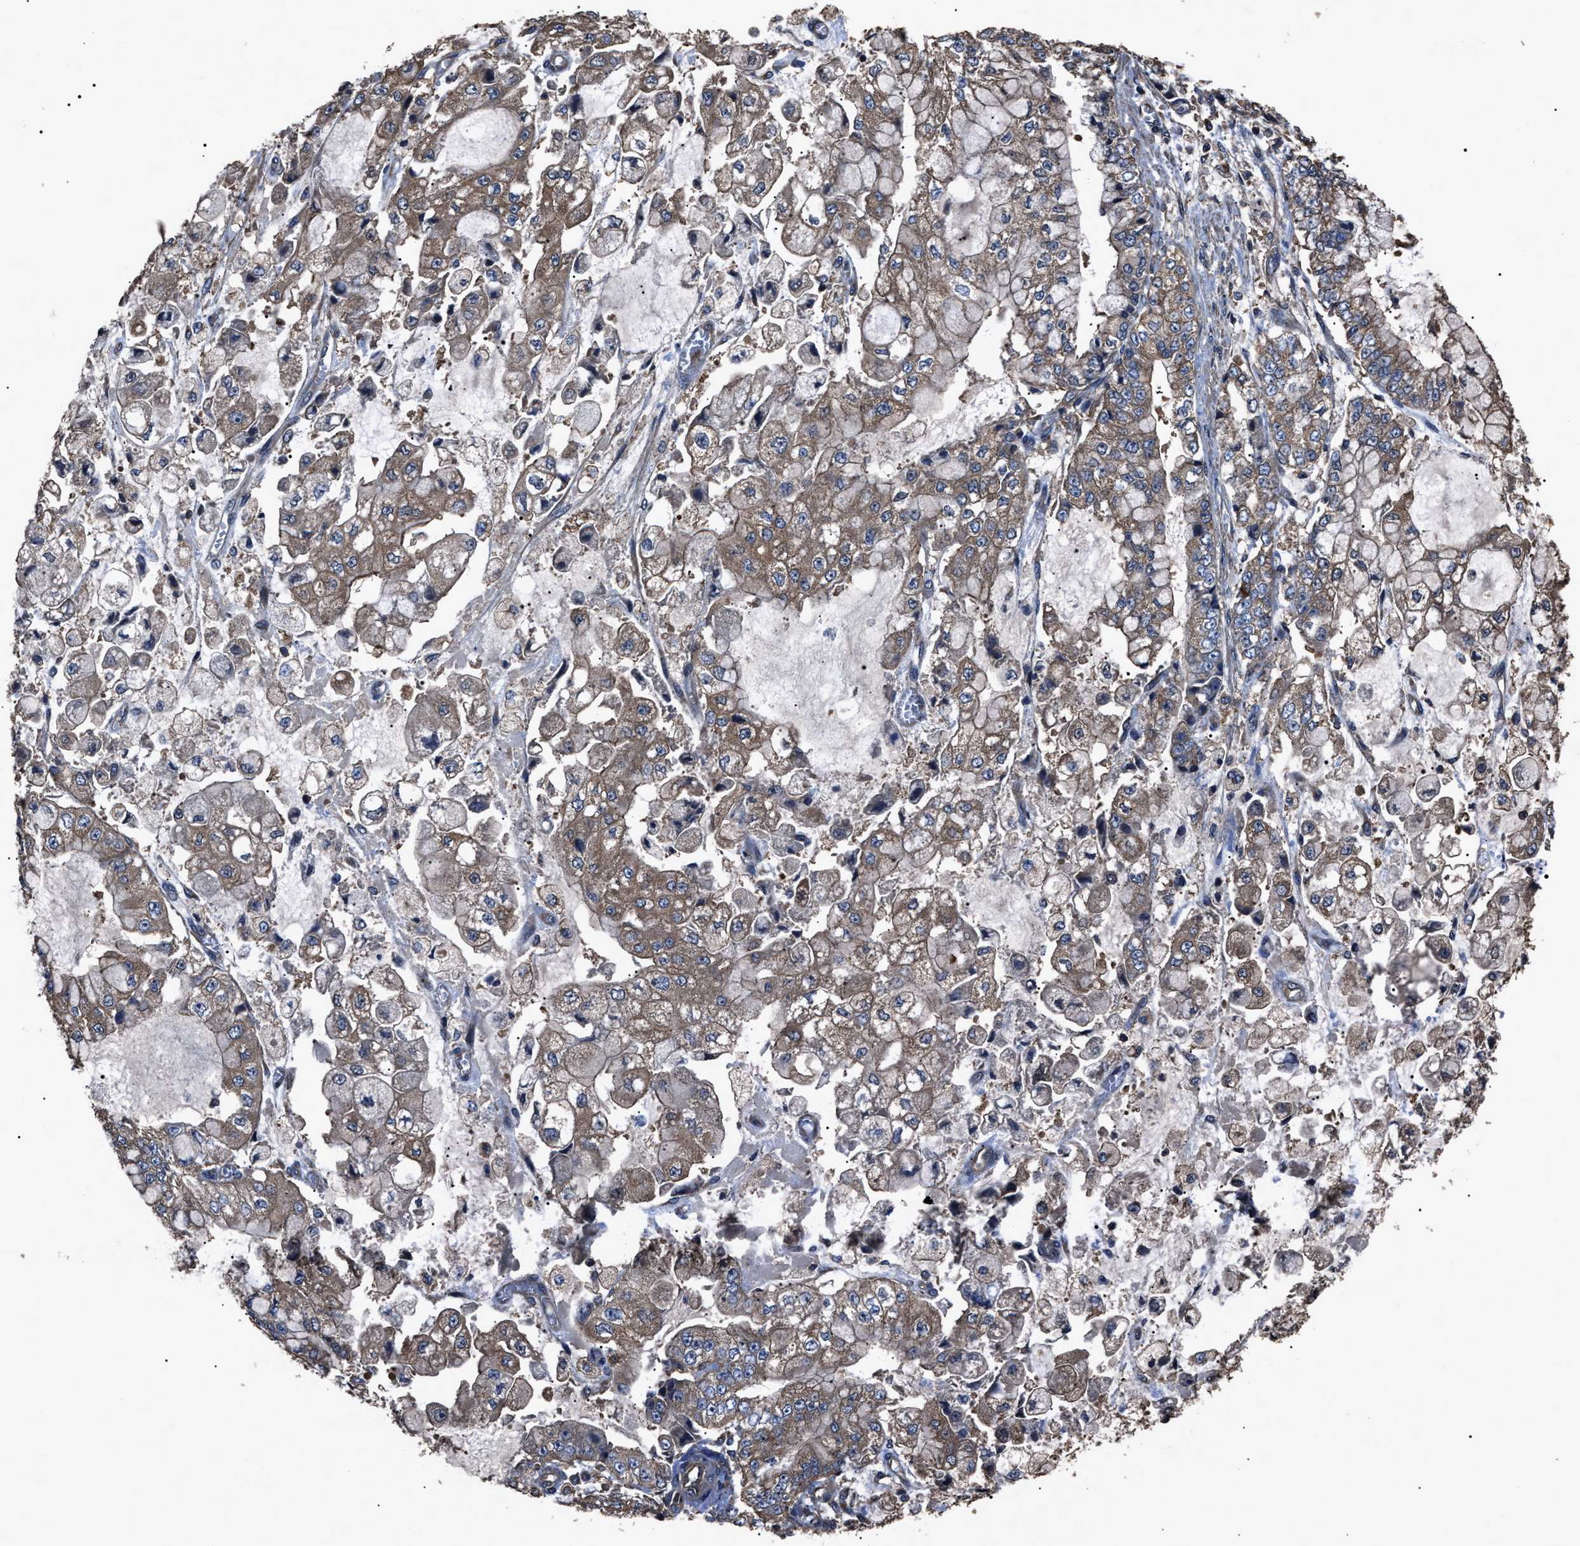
{"staining": {"intensity": "weak", "quantity": ">75%", "location": "cytoplasmic/membranous"}, "tissue": "stomach cancer", "cell_type": "Tumor cells", "image_type": "cancer", "snomed": [{"axis": "morphology", "description": "Adenocarcinoma, NOS"}, {"axis": "topography", "description": "Stomach"}], "caption": "Protein analysis of stomach cancer (adenocarcinoma) tissue reveals weak cytoplasmic/membranous positivity in about >75% of tumor cells. (Brightfield microscopy of DAB IHC at high magnification).", "gene": "RNF216", "patient": {"sex": "male", "age": 76}}